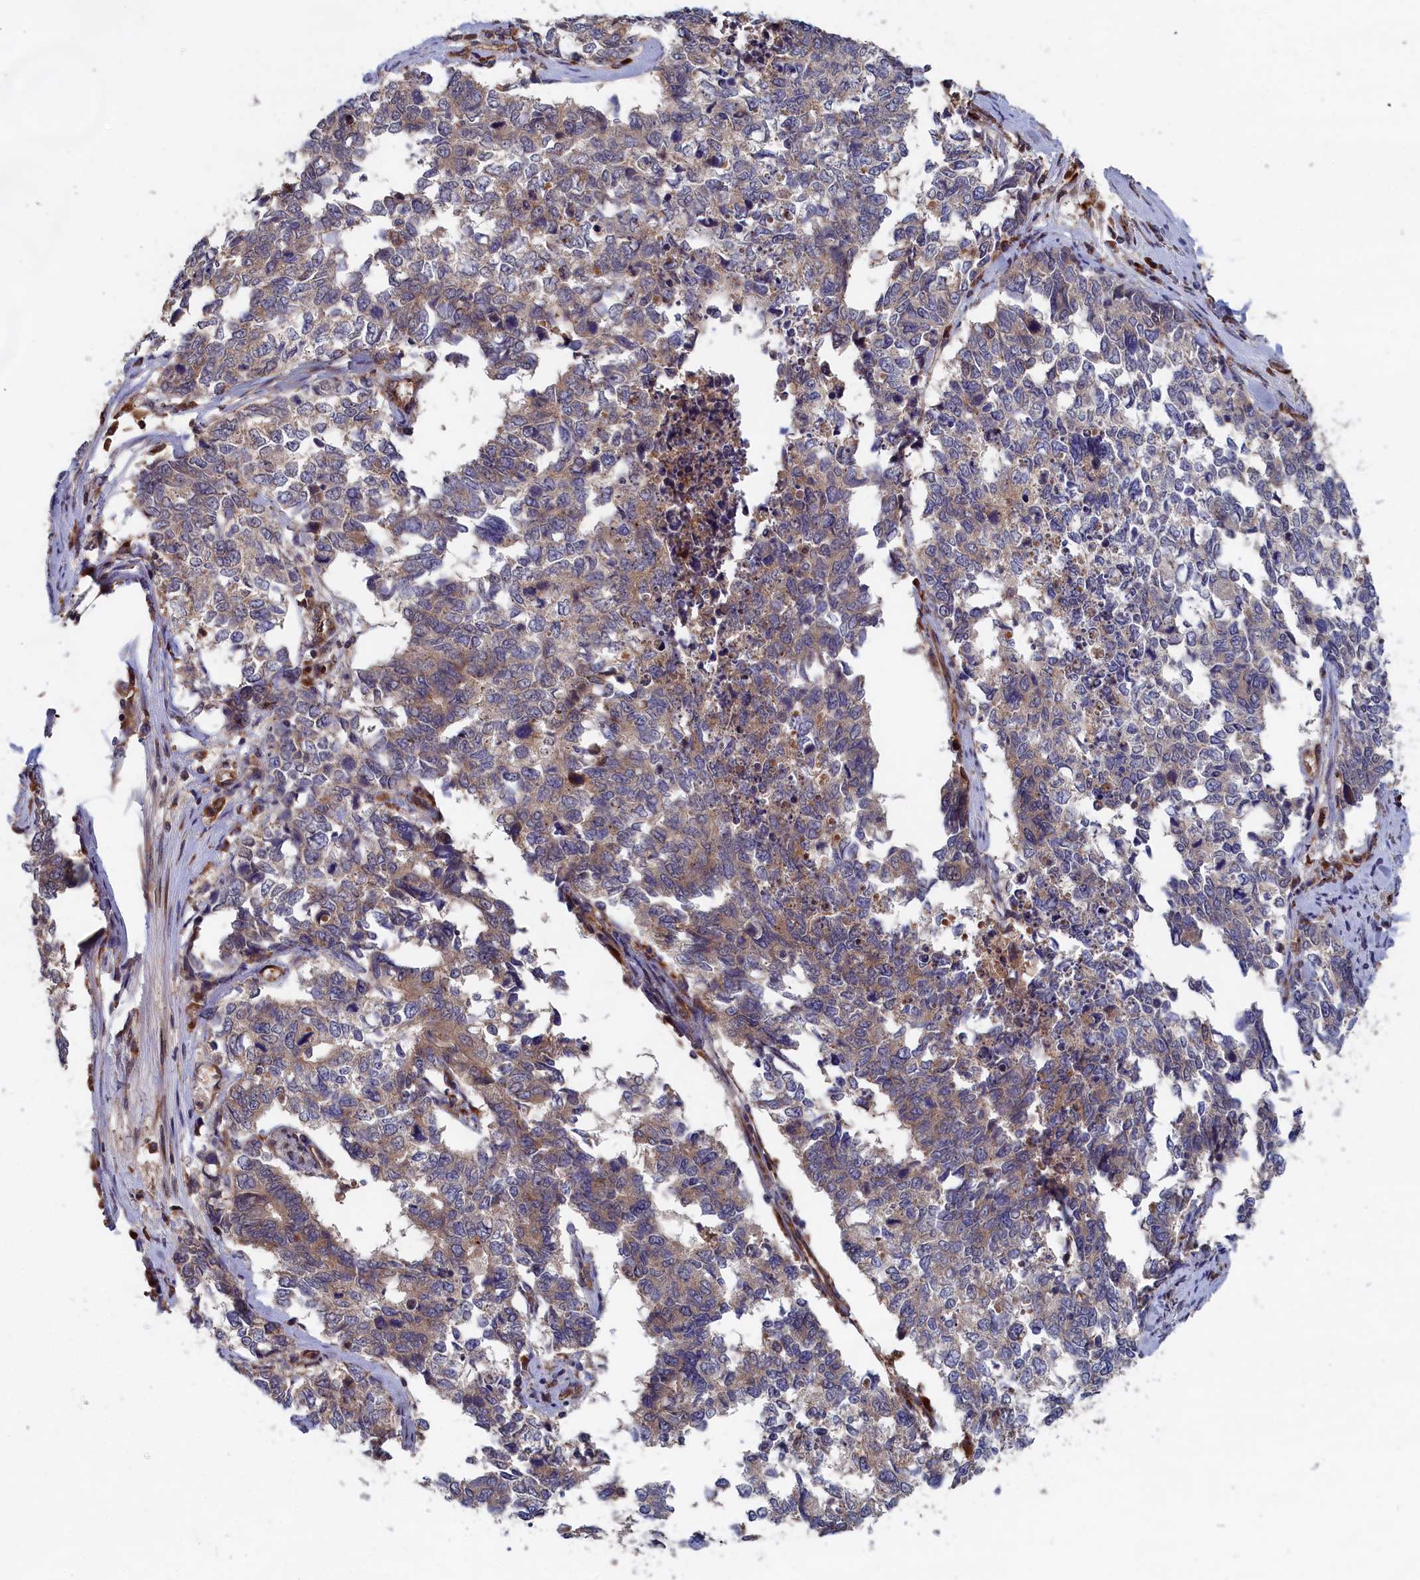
{"staining": {"intensity": "weak", "quantity": "25%-75%", "location": "cytoplasmic/membranous"}, "tissue": "cervical cancer", "cell_type": "Tumor cells", "image_type": "cancer", "snomed": [{"axis": "morphology", "description": "Squamous cell carcinoma, NOS"}, {"axis": "topography", "description": "Cervix"}], "caption": "Immunohistochemistry (DAB) staining of human squamous cell carcinoma (cervical) exhibits weak cytoplasmic/membranous protein expression in approximately 25%-75% of tumor cells.", "gene": "TRAPPC2L", "patient": {"sex": "female", "age": 63}}